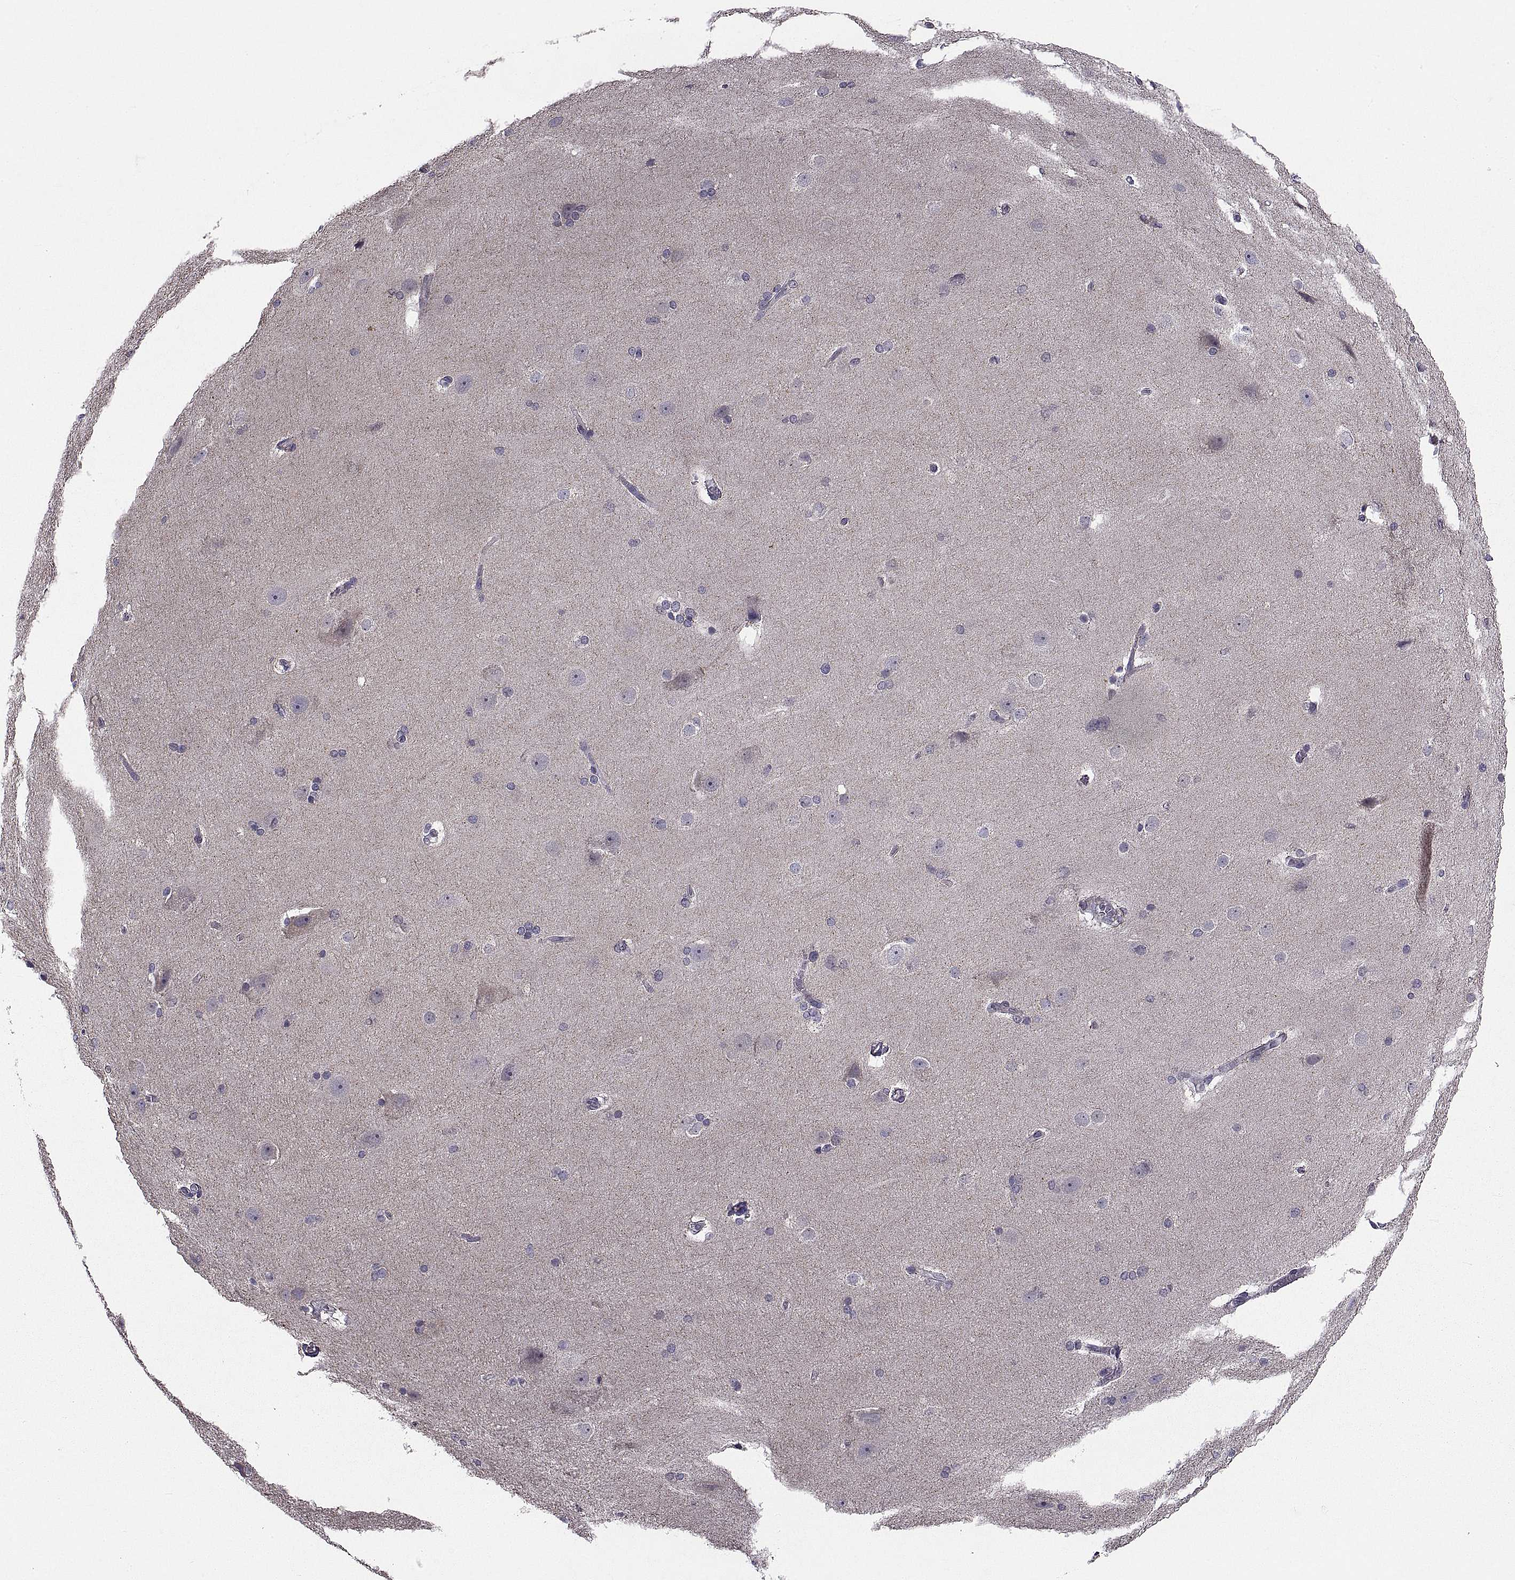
{"staining": {"intensity": "negative", "quantity": "none", "location": "none"}, "tissue": "hippocampus", "cell_type": "Glial cells", "image_type": "normal", "snomed": [{"axis": "morphology", "description": "Normal tissue, NOS"}, {"axis": "topography", "description": "Cerebral cortex"}, {"axis": "topography", "description": "Hippocampus"}], "caption": "DAB immunohistochemical staining of unremarkable hippocampus displays no significant positivity in glial cells.", "gene": "NPTX2", "patient": {"sex": "female", "age": 19}}